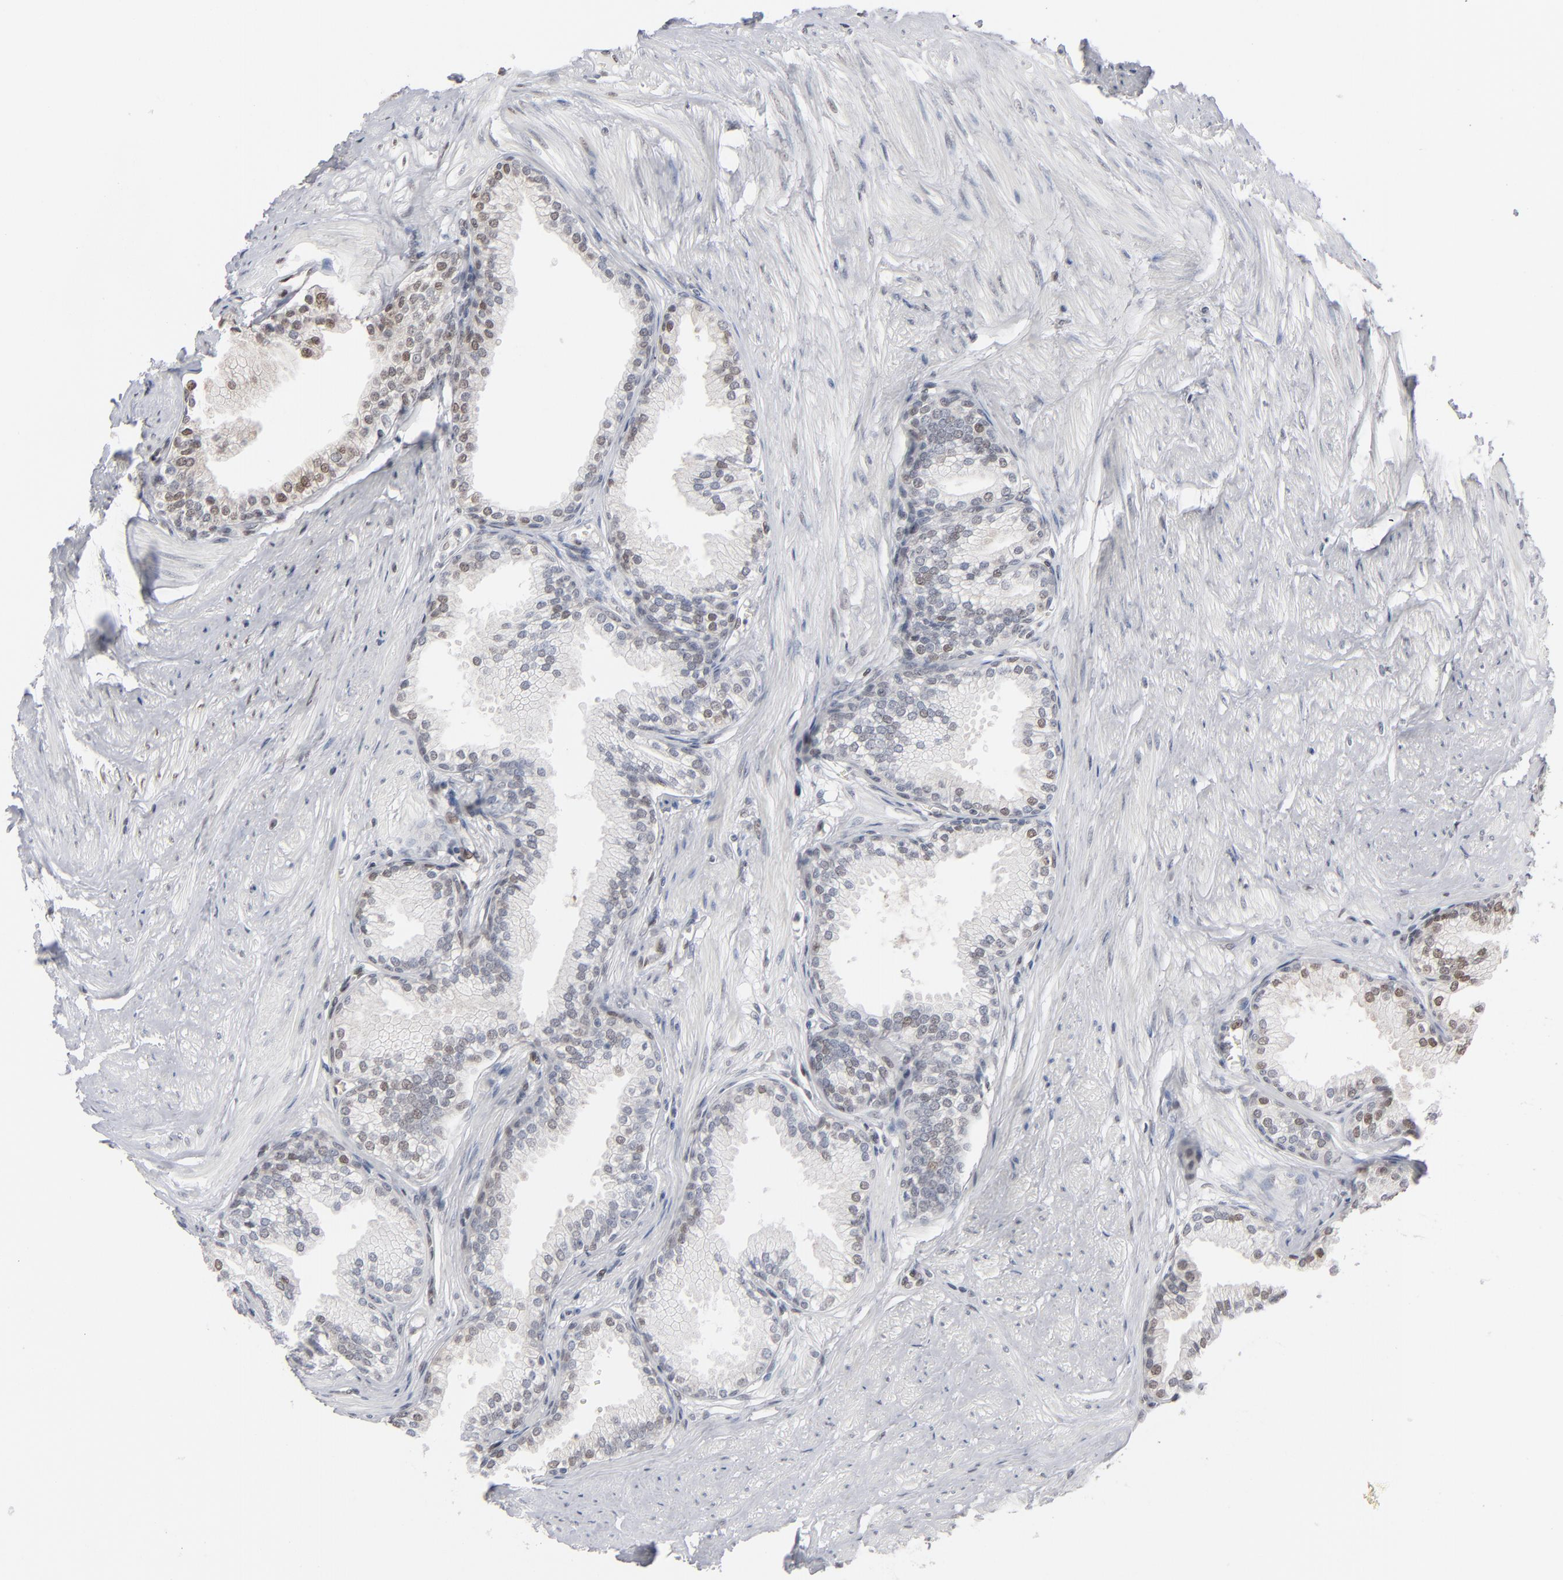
{"staining": {"intensity": "weak", "quantity": "25%-75%", "location": "nuclear"}, "tissue": "prostate", "cell_type": "Glandular cells", "image_type": "normal", "snomed": [{"axis": "morphology", "description": "Normal tissue, NOS"}, {"axis": "topography", "description": "Prostate"}], "caption": "Brown immunohistochemical staining in unremarkable prostate demonstrates weak nuclear staining in about 25%-75% of glandular cells.", "gene": "IRF9", "patient": {"sex": "male", "age": 64}}